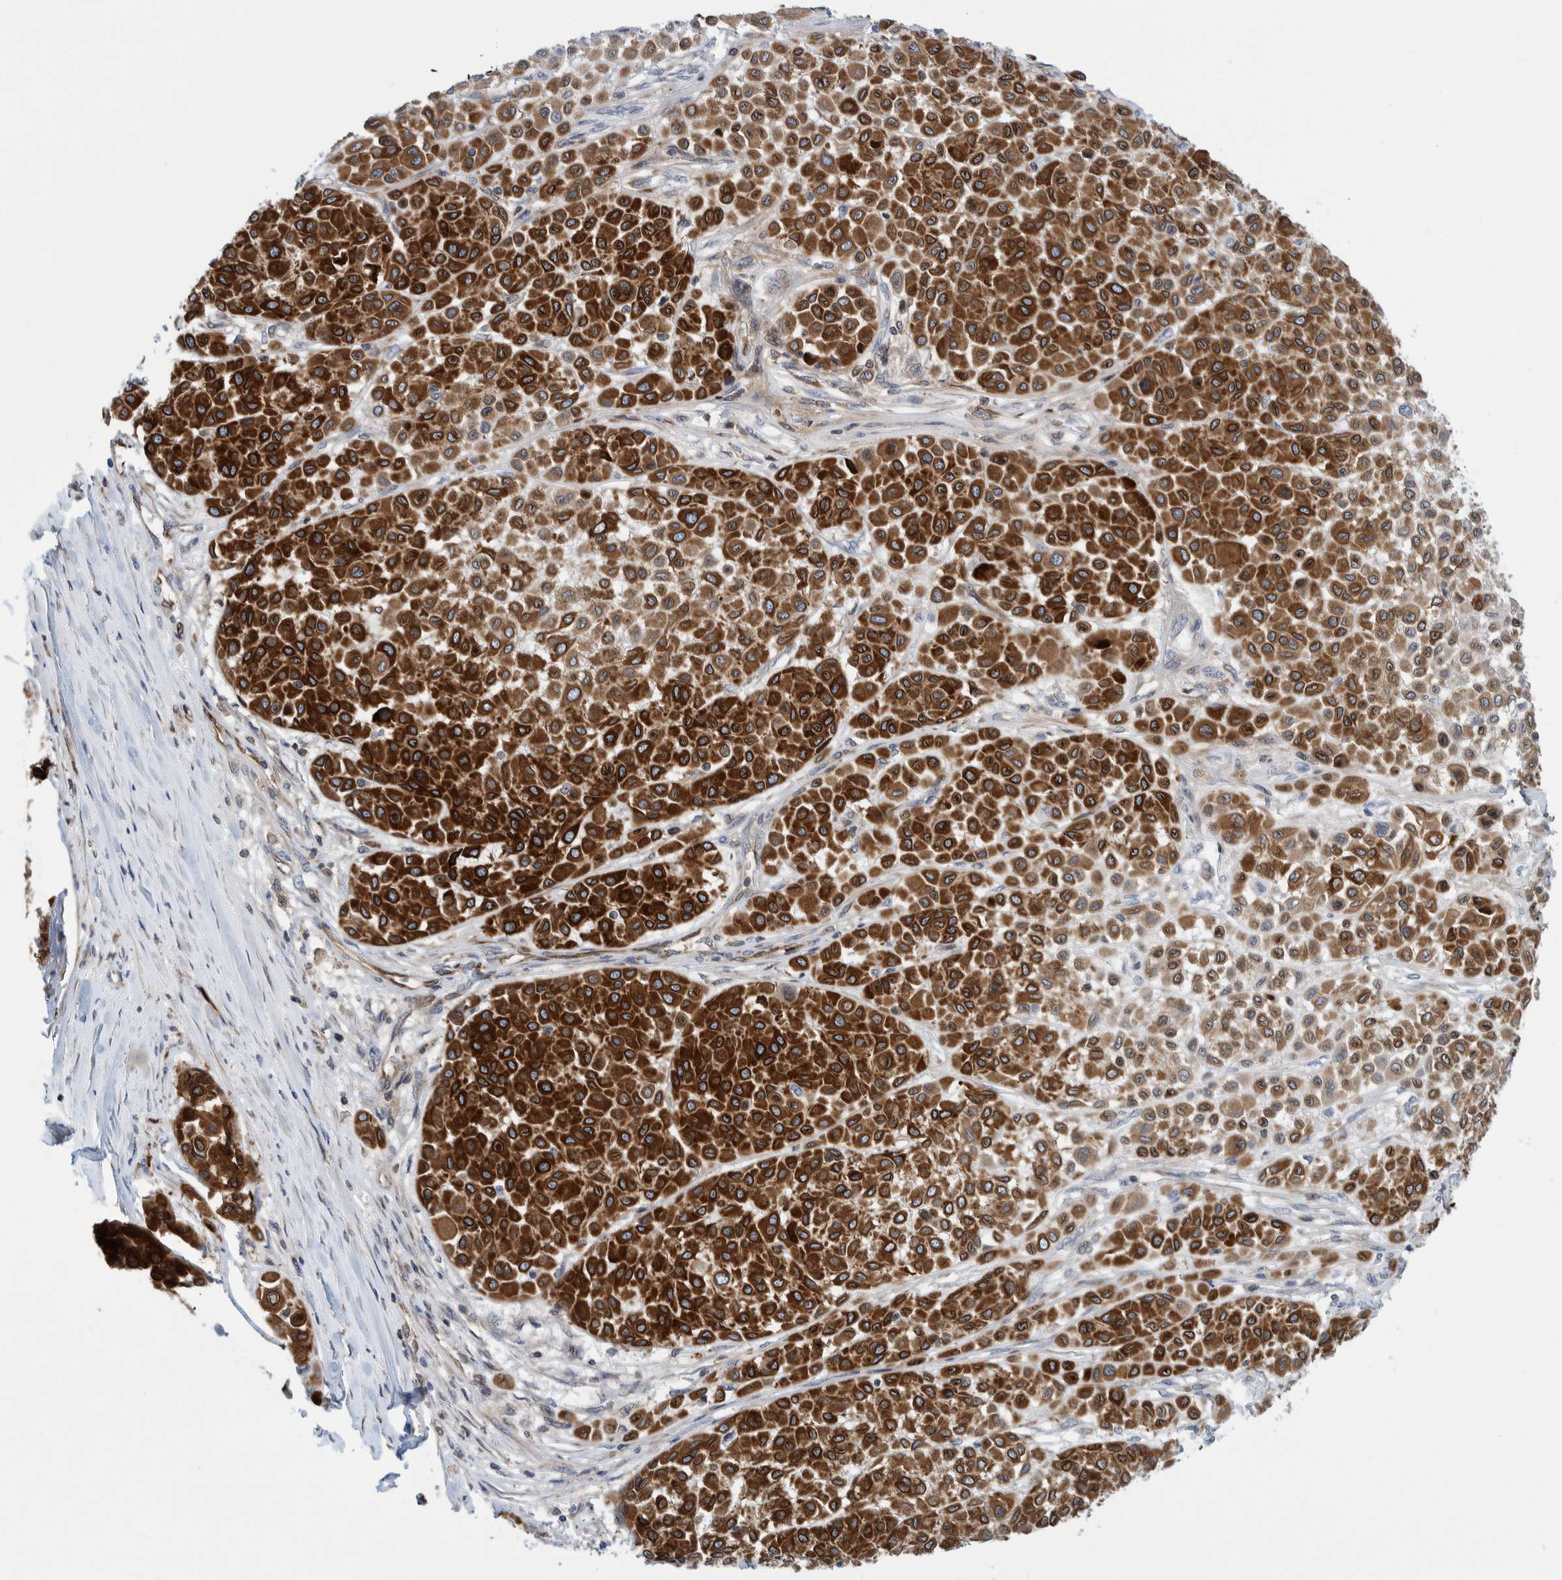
{"staining": {"intensity": "strong", "quantity": ">75%", "location": "cytoplasmic/membranous"}, "tissue": "melanoma", "cell_type": "Tumor cells", "image_type": "cancer", "snomed": [{"axis": "morphology", "description": "Malignant melanoma, Metastatic site"}, {"axis": "topography", "description": "Soft tissue"}], "caption": "High-power microscopy captured an immunohistochemistry (IHC) image of malignant melanoma (metastatic site), revealing strong cytoplasmic/membranous staining in approximately >75% of tumor cells.", "gene": "THEM6", "patient": {"sex": "male", "age": 41}}